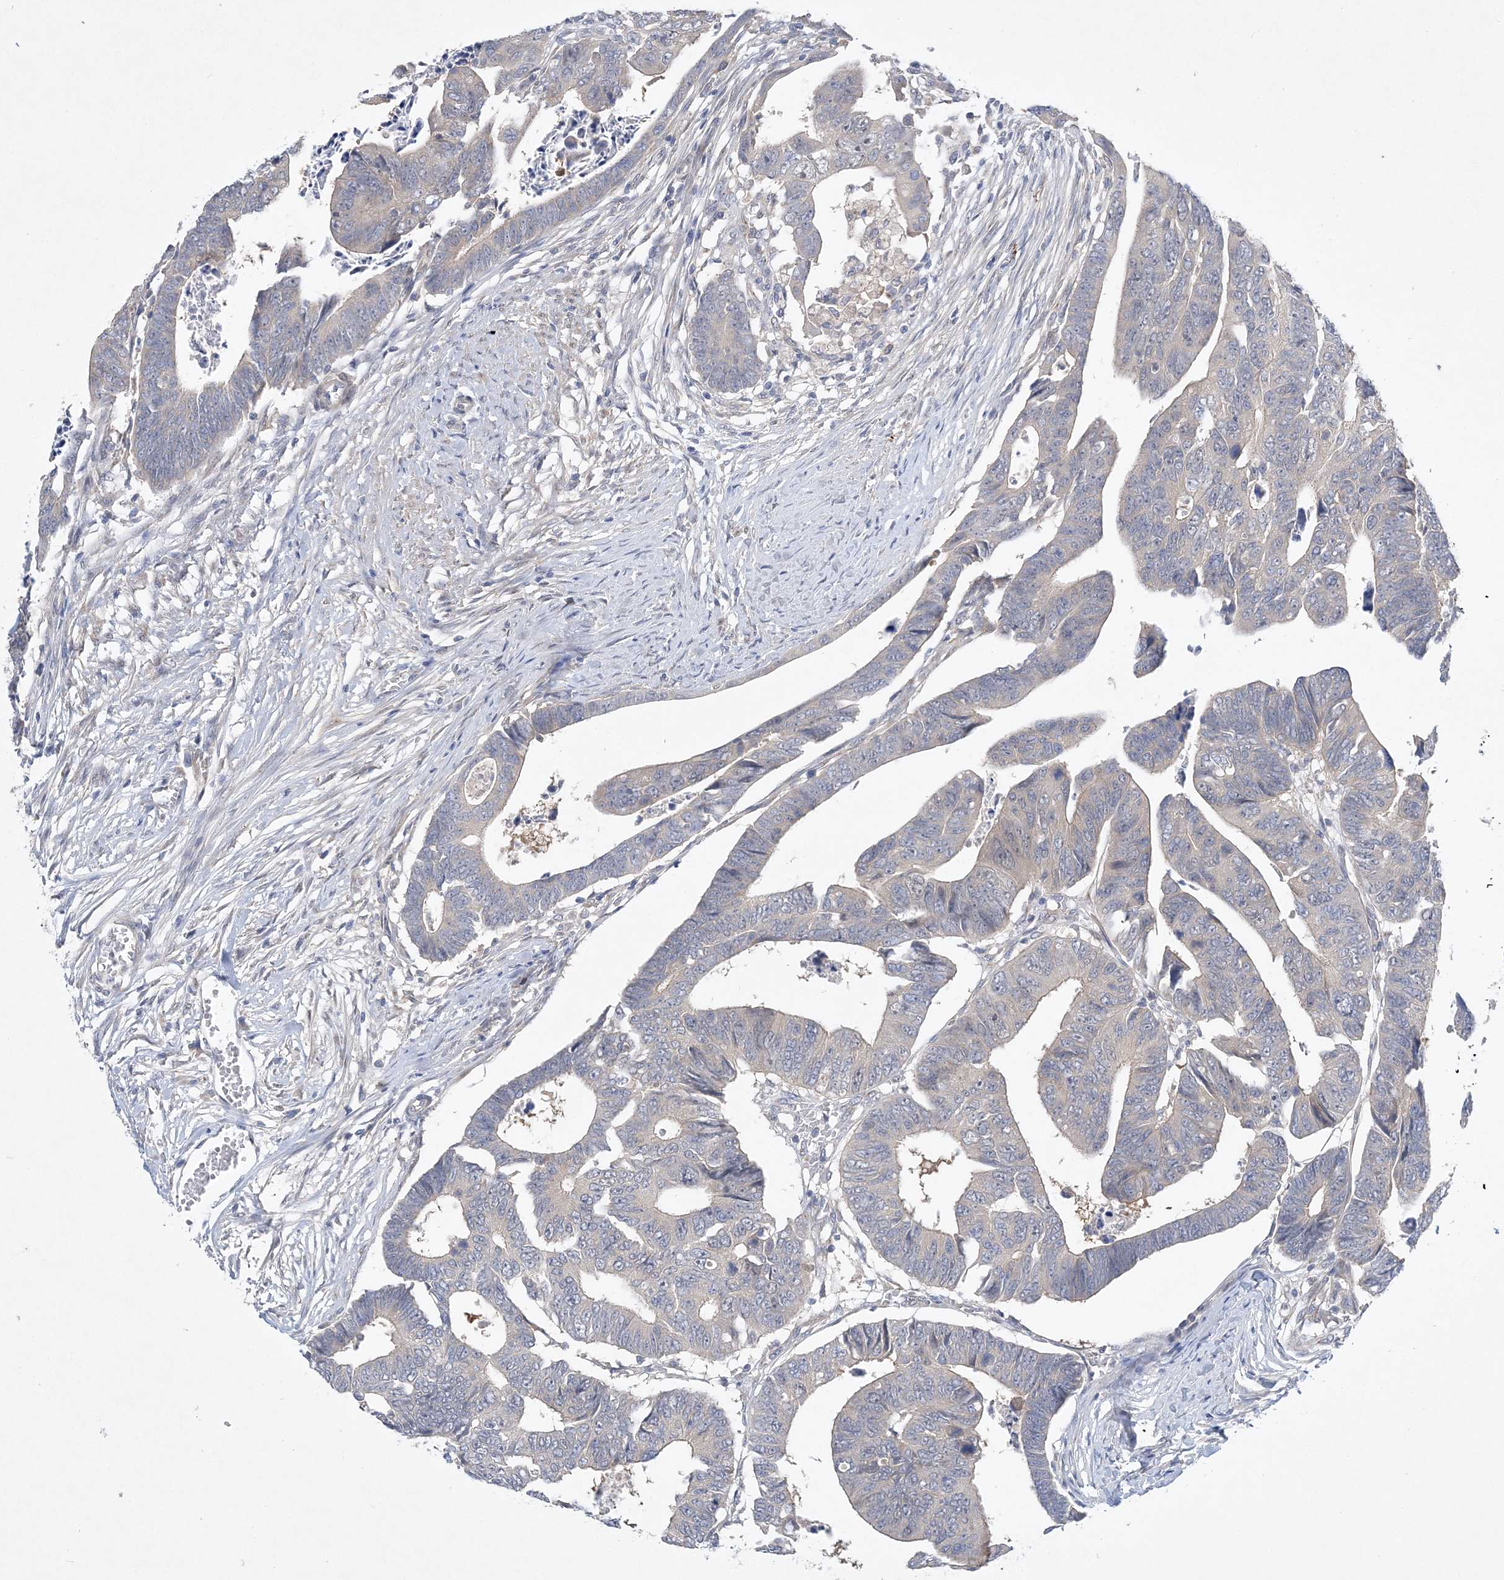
{"staining": {"intensity": "negative", "quantity": "none", "location": "none"}, "tissue": "colorectal cancer", "cell_type": "Tumor cells", "image_type": "cancer", "snomed": [{"axis": "morphology", "description": "Adenocarcinoma, NOS"}, {"axis": "topography", "description": "Rectum"}], "caption": "Tumor cells show no significant protein expression in colorectal cancer (adenocarcinoma).", "gene": "ANKRD35", "patient": {"sex": "female", "age": 65}}